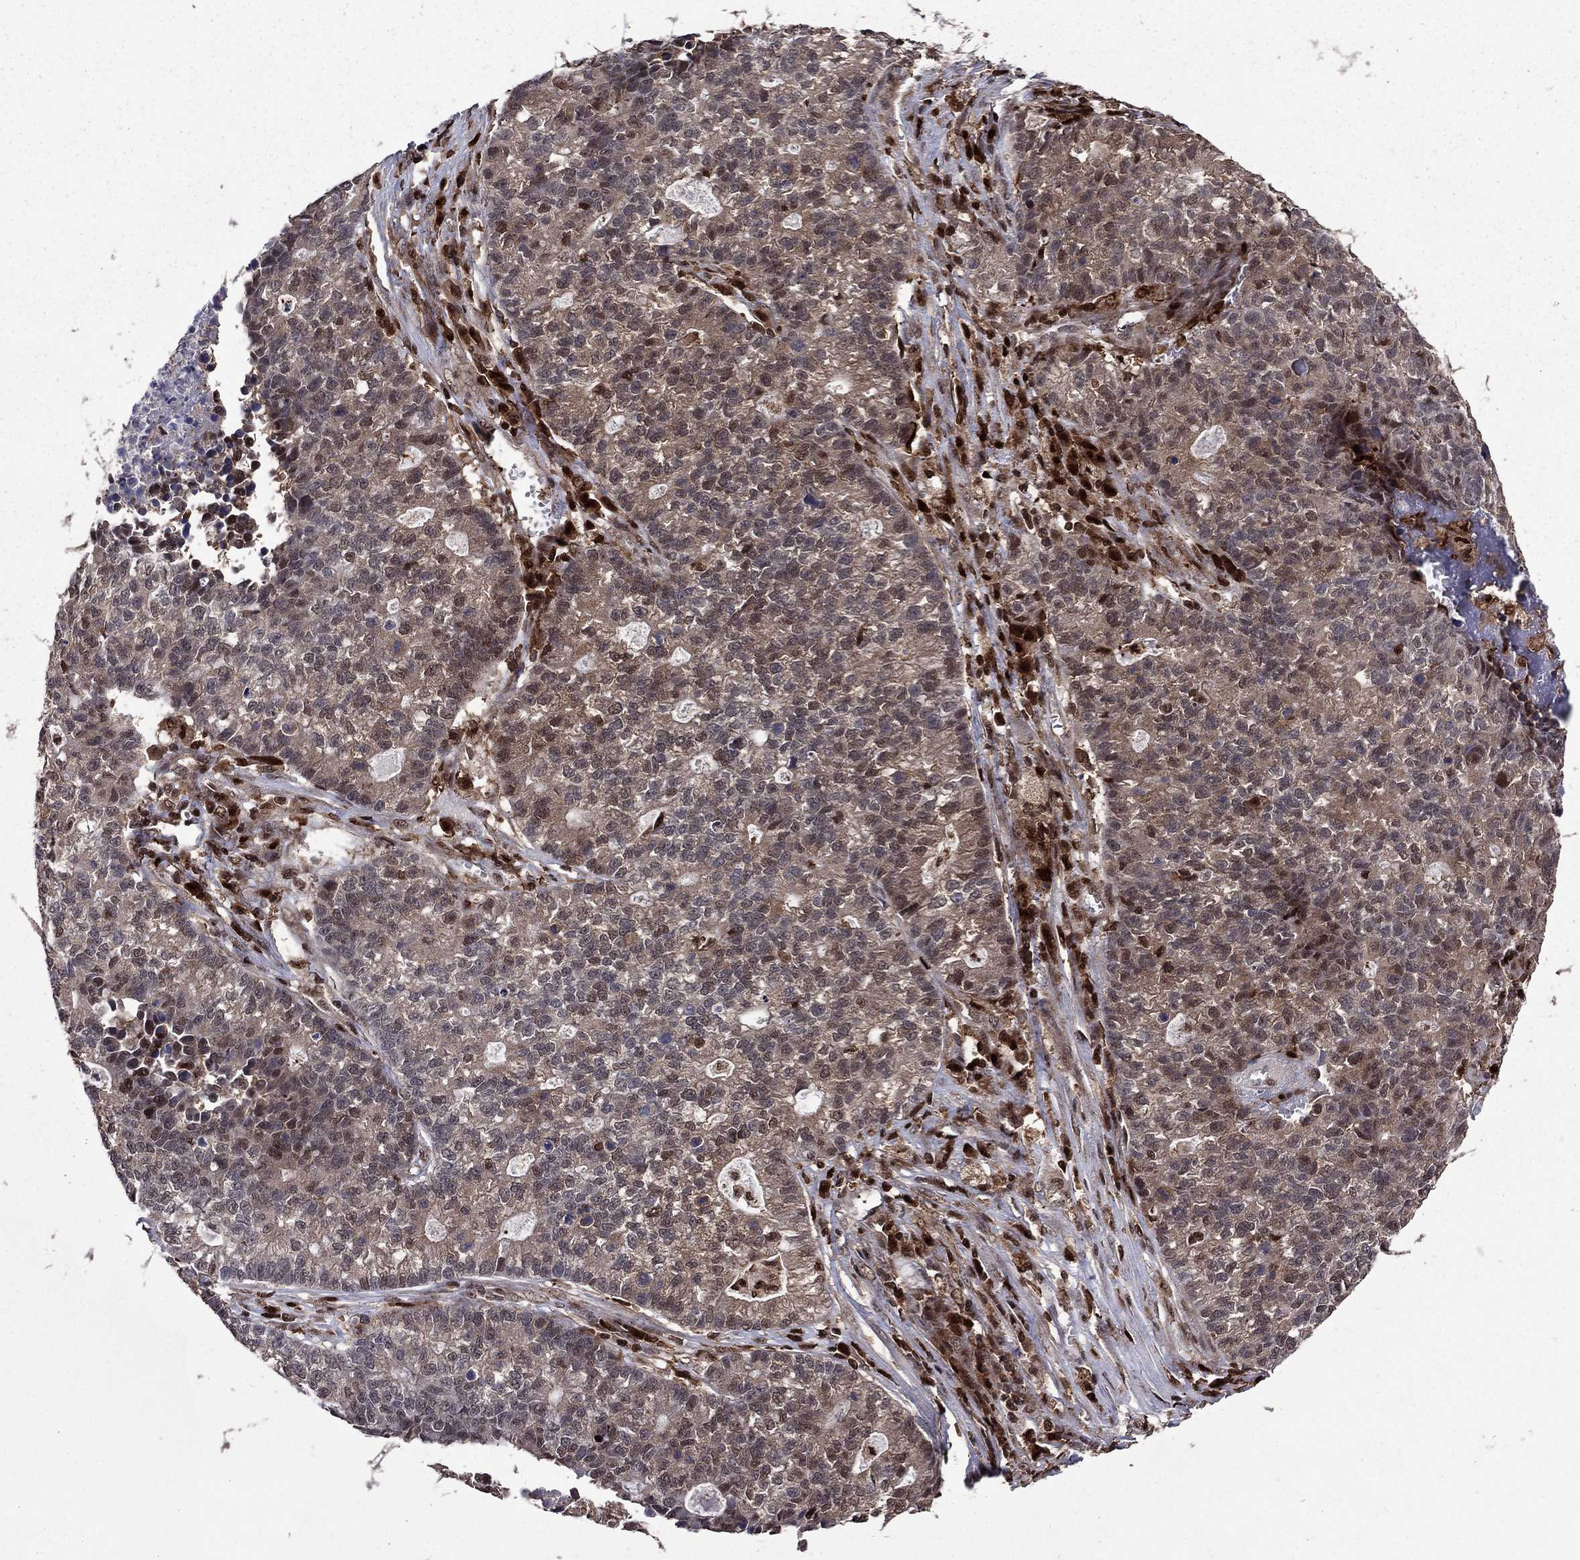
{"staining": {"intensity": "moderate", "quantity": "<25%", "location": "cytoplasmic/membranous,nuclear"}, "tissue": "lung cancer", "cell_type": "Tumor cells", "image_type": "cancer", "snomed": [{"axis": "morphology", "description": "Adenocarcinoma, NOS"}, {"axis": "topography", "description": "Lung"}], "caption": "This image reveals immunohistochemistry staining of human lung cancer (adenocarcinoma), with low moderate cytoplasmic/membranous and nuclear positivity in about <25% of tumor cells.", "gene": "APPBP2", "patient": {"sex": "male", "age": 57}}